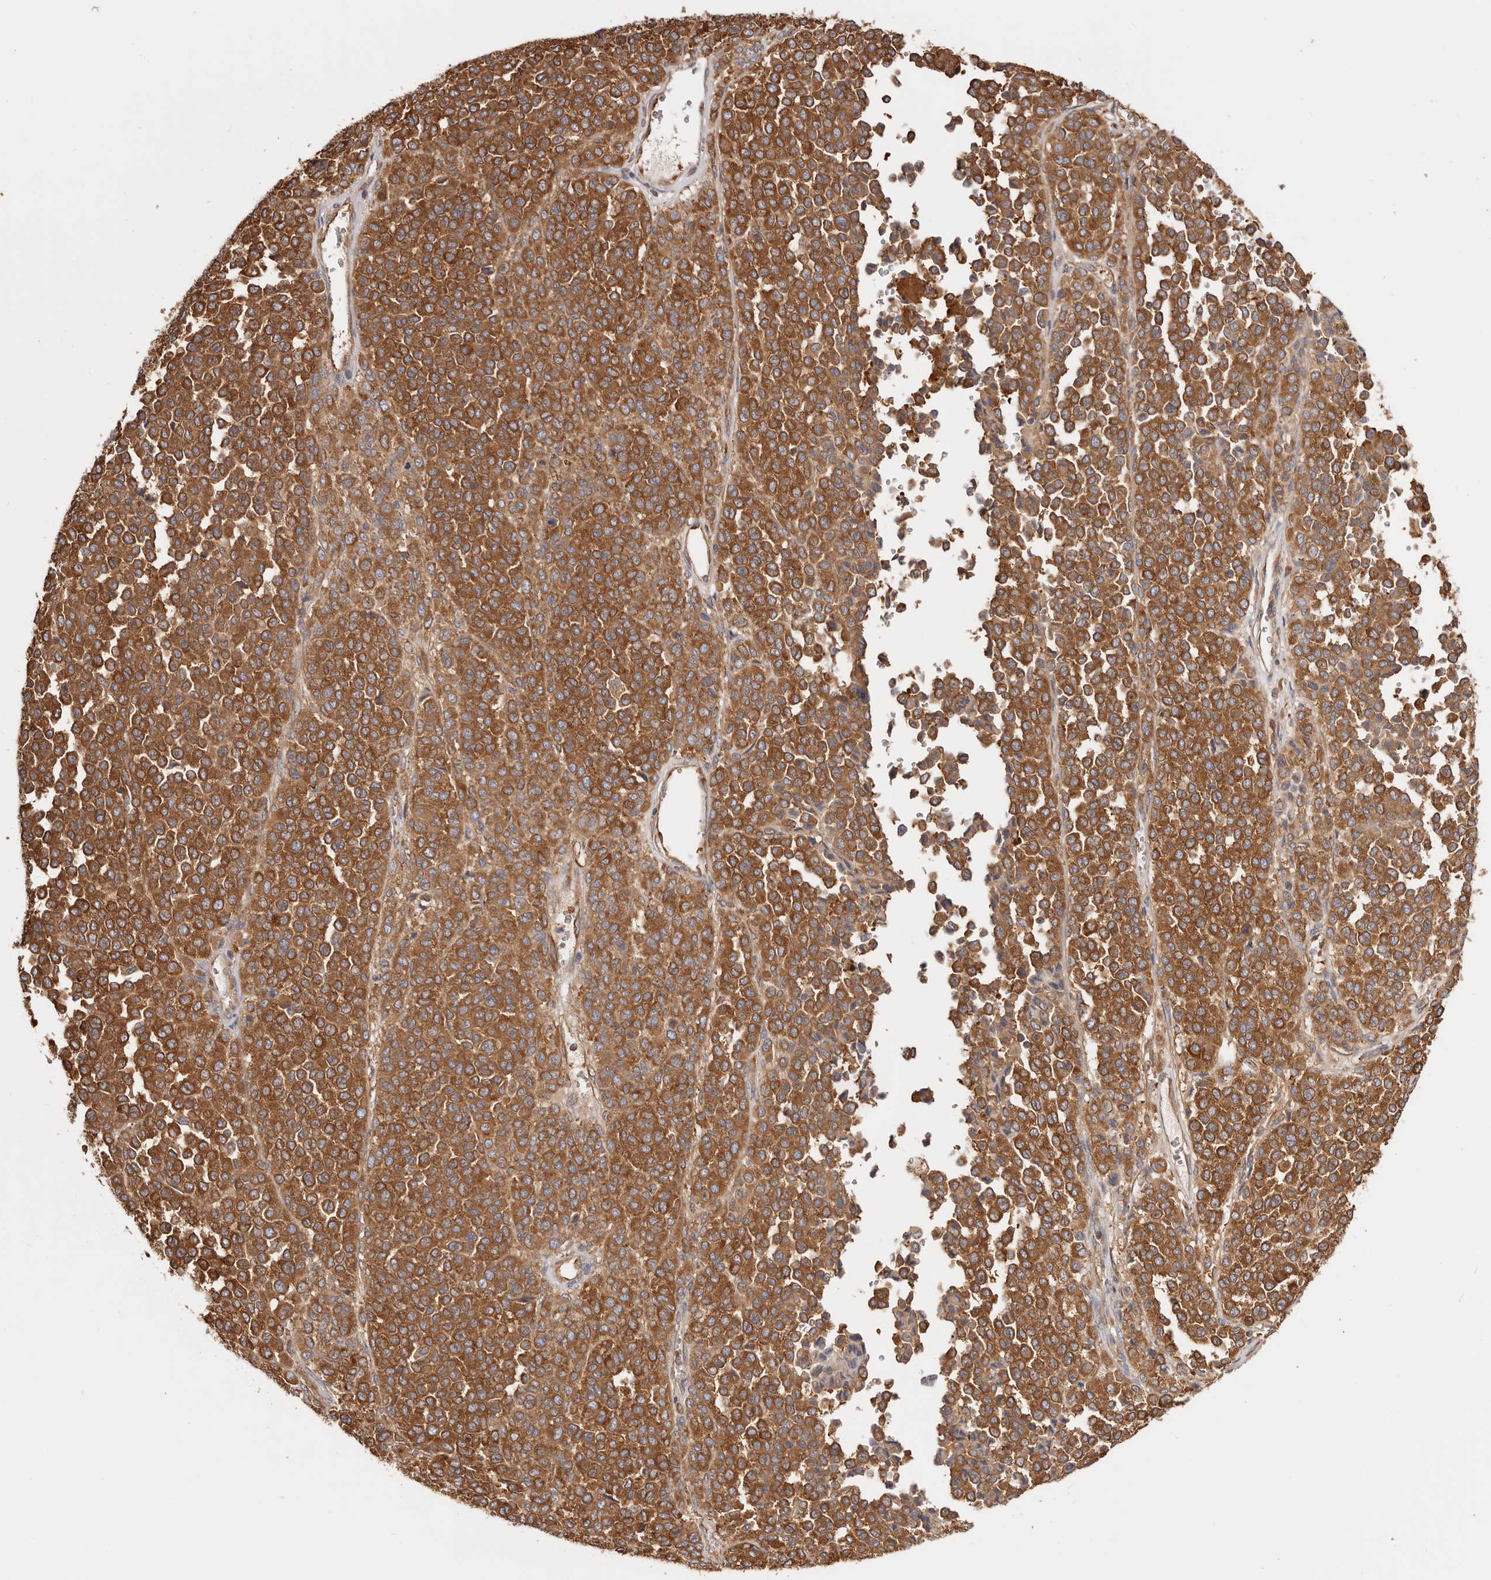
{"staining": {"intensity": "strong", "quantity": ">75%", "location": "cytoplasmic/membranous"}, "tissue": "melanoma", "cell_type": "Tumor cells", "image_type": "cancer", "snomed": [{"axis": "morphology", "description": "Malignant melanoma, Metastatic site"}, {"axis": "topography", "description": "Pancreas"}], "caption": "Protein expression analysis of melanoma displays strong cytoplasmic/membranous positivity in about >75% of tumor cells. Using DAB (brown) and hematoxylin (blue) stains, captured at high magnification using brightfield microscopy.", "gene": "EPRS1", "patient": {"sex": "female", "age": 30}}